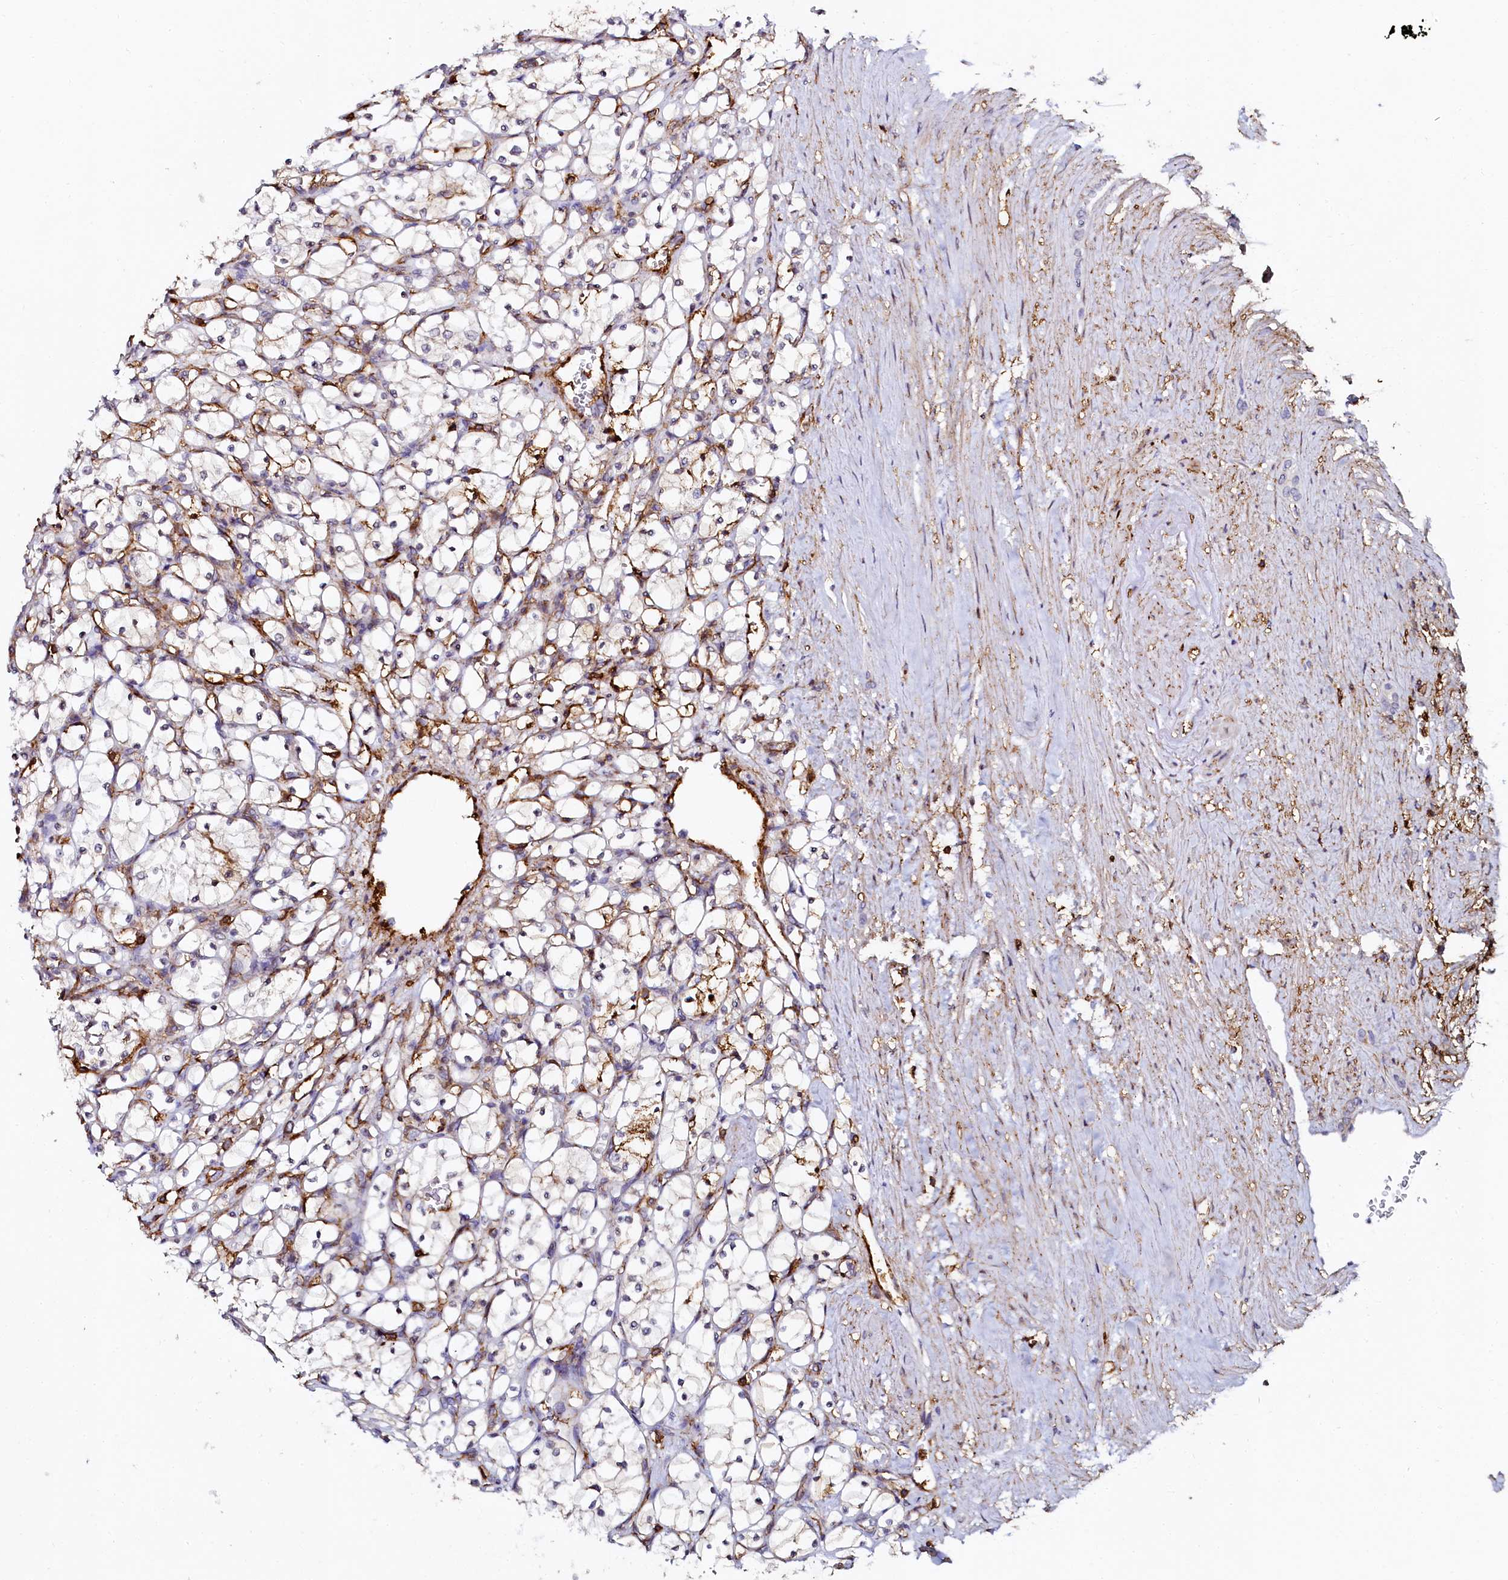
{"staining": {"intensity": "negative", "quantity": "none", "location": "none"}, "tissue": "renal cancer", "cell_type": "Tumor cells", "image_type": "cancer", "snomed": [{"axis": "morphology", "description": "Adenocarcinoma, NOS"}, {"axis": "topography", "description": "Kidney"}], "caption": "IHC histopathology image of neoplastic tissue: renal cancer stained with DAB exhibits no significant protein positivity in tumor cells.", "gene": "AAAS", "patient": {"sex": "female", "age": 69}}